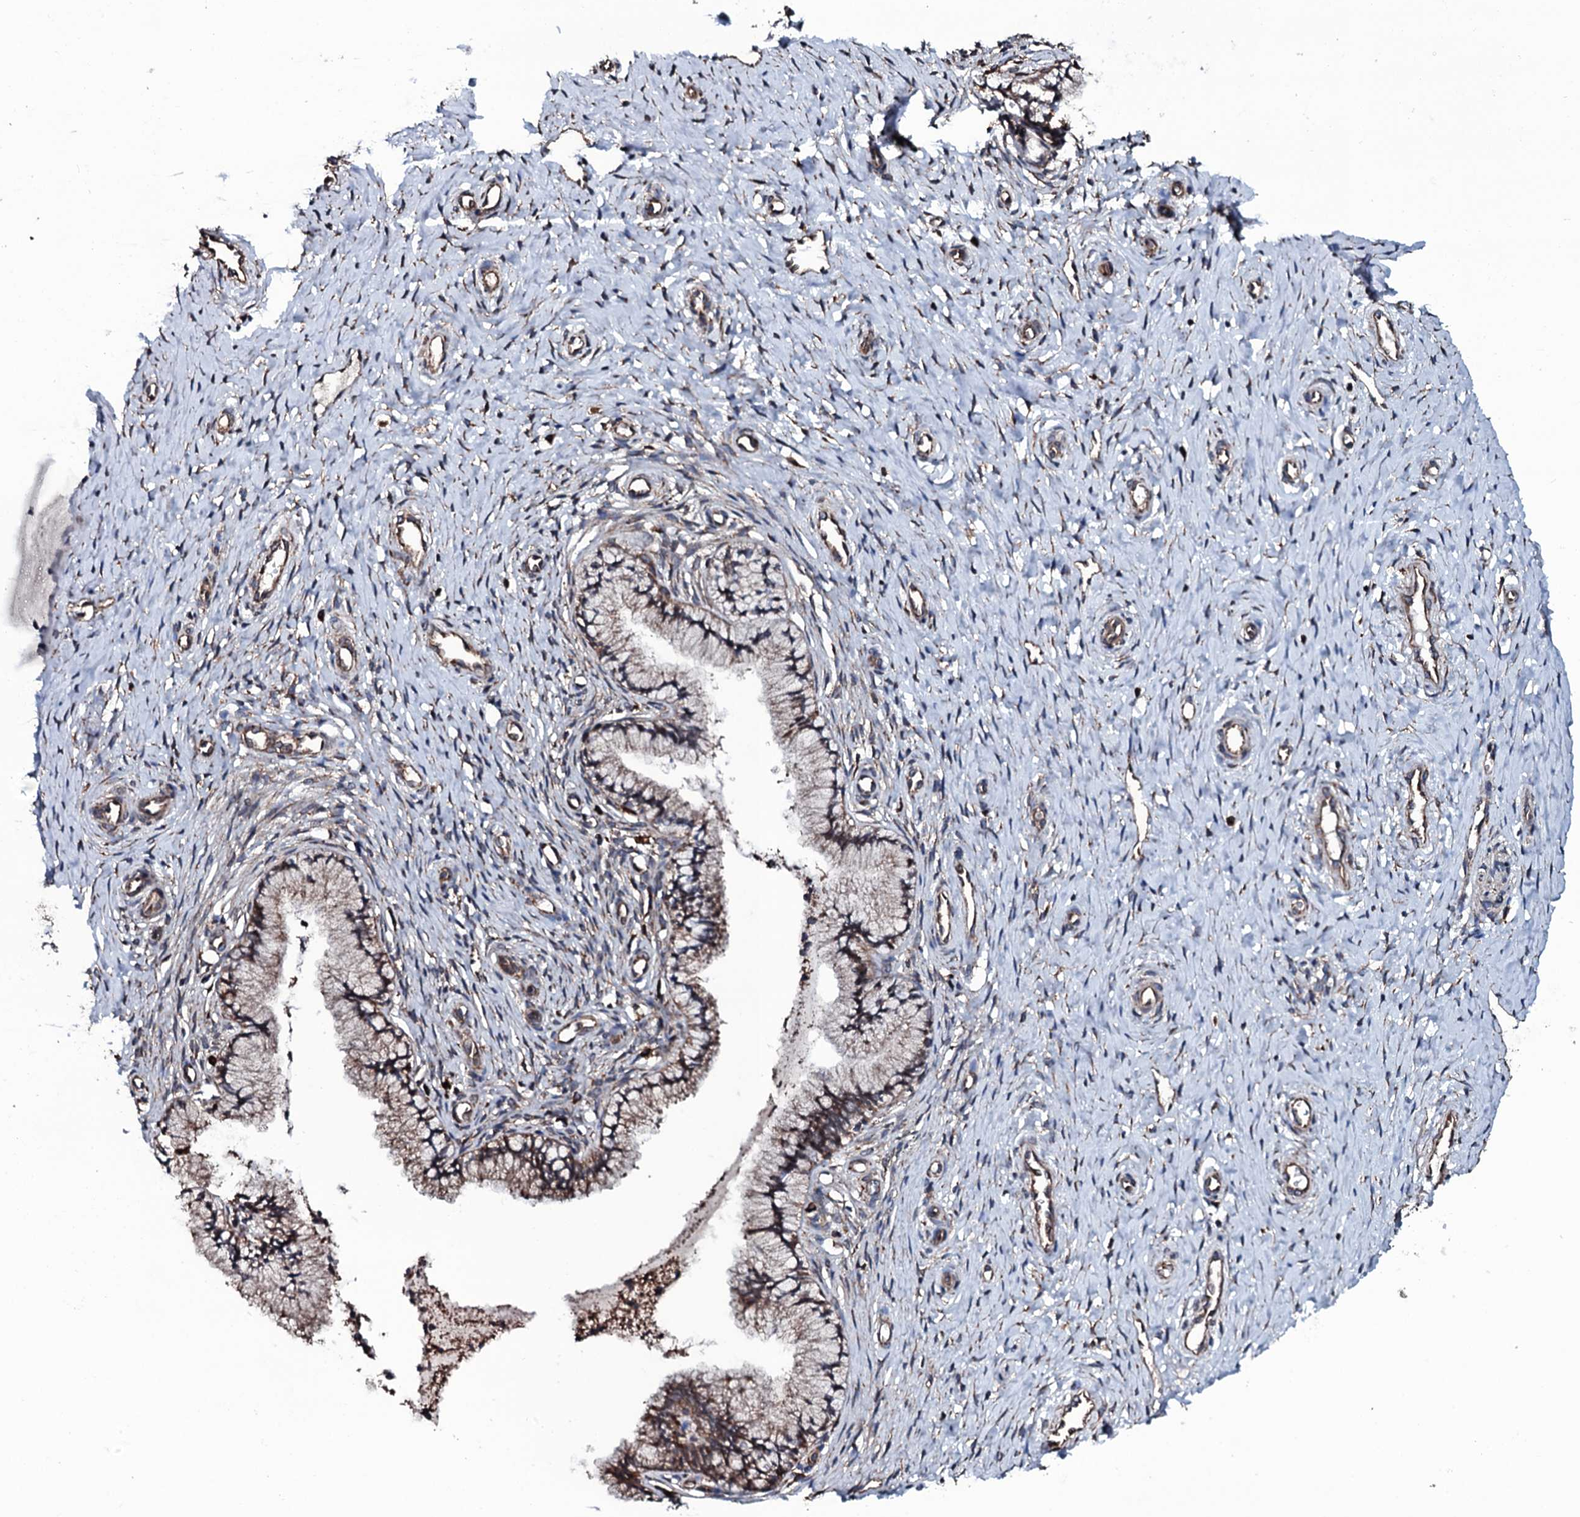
{"staining": {"intensity": "moderate", "quantity": ">75%", "location": "cytoplasmic/membranous"}, "tissue": "cervix", "cell_type": "Glandular cells", "image_type": "normal", "snomed": [{"axis": "morphology", "description": "Normal tissue, NOS"}, {"axis": "topography", "description": "Cervix"}], "caption": "Protein staining demonstrates moderate cytoplasmic/membranous staining in approximately >75% of glandular cells in unremarkable cervix. (DAB (3,3'-diaminobenzidine) = brown stain, brightfield microscopy at high magnification).", "gene": "RAB12", "patient": {"sex": "female", "age": 36}}